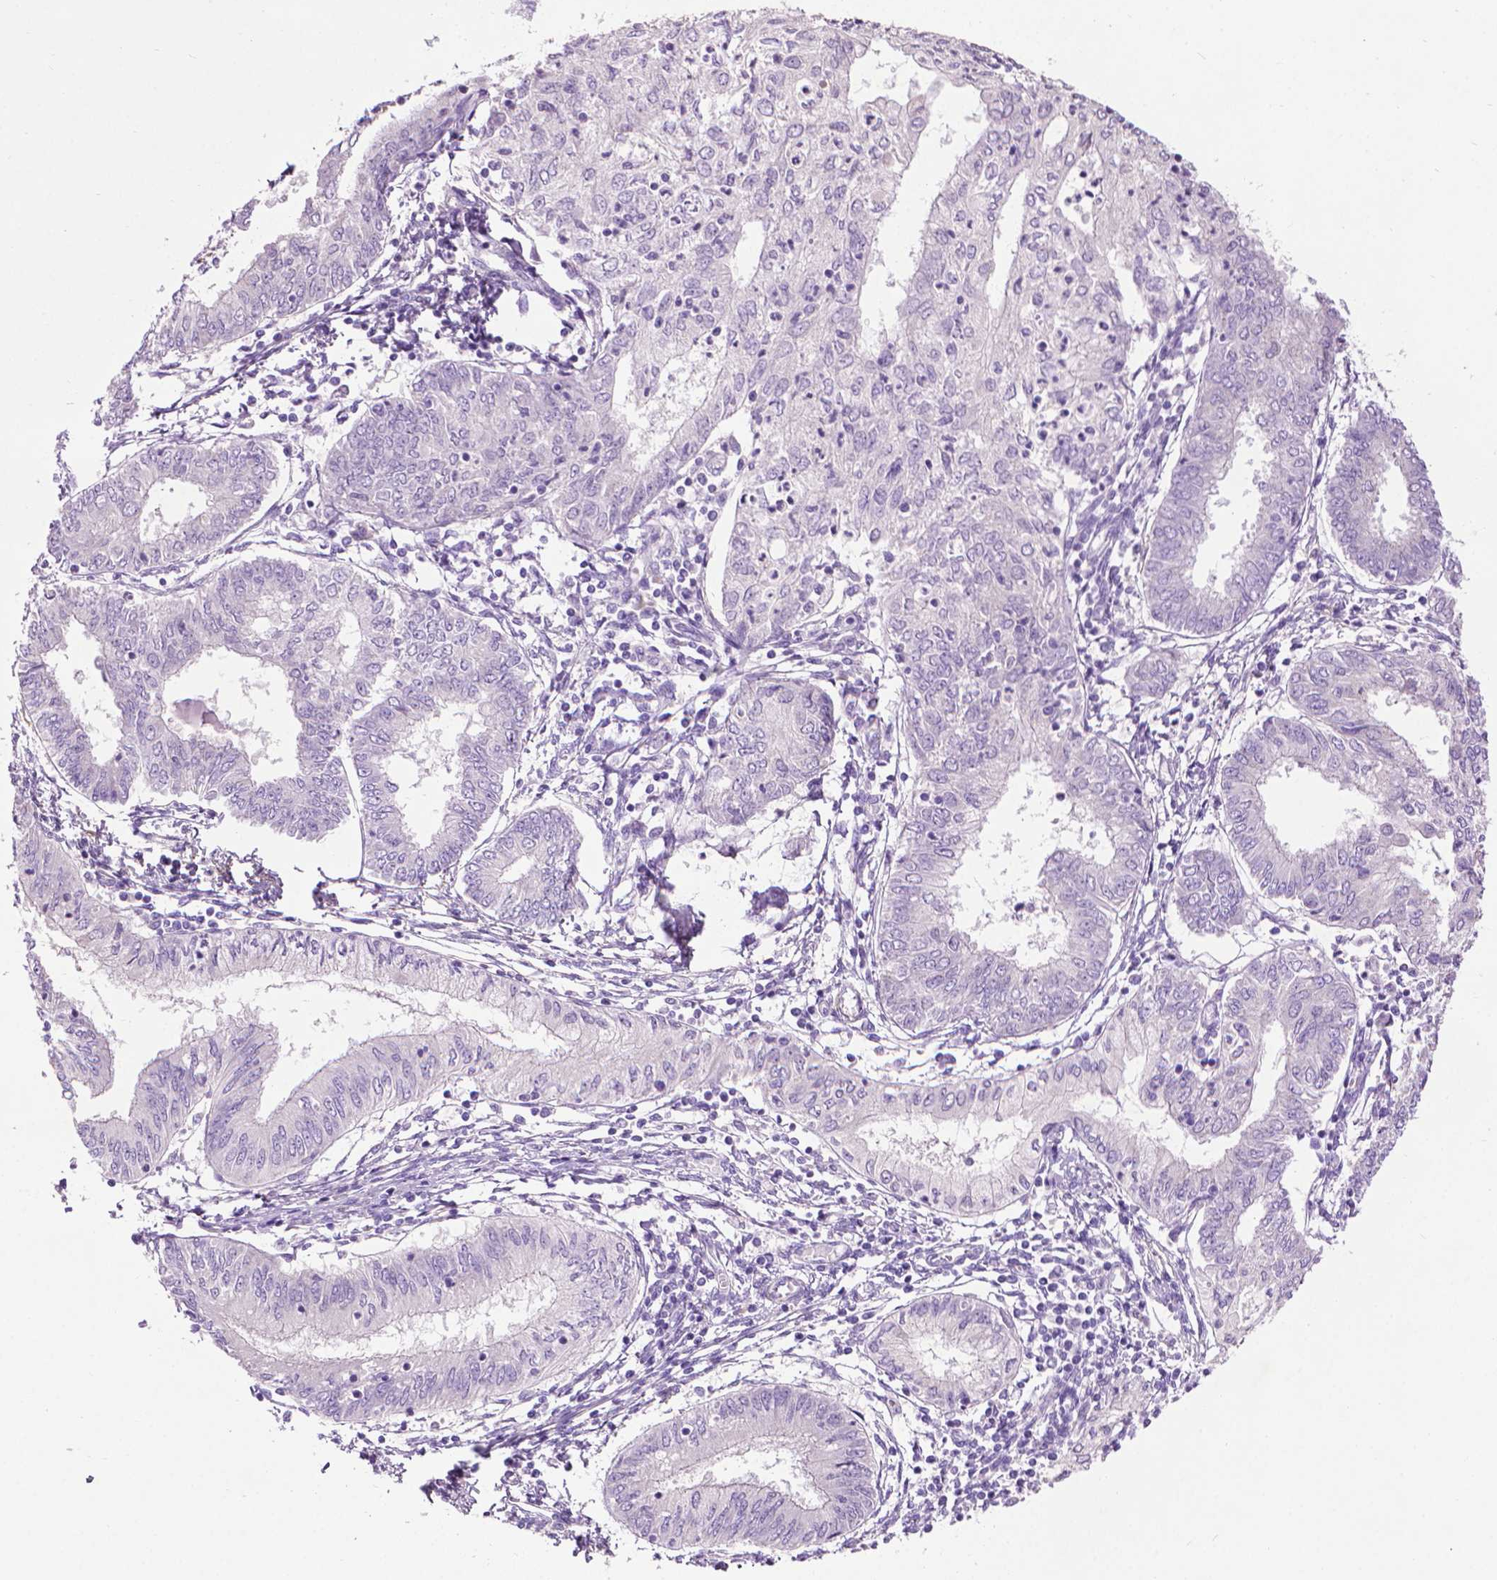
{"staining": {"intensity": "negative", "quantity": "none", "location": "none"}, "tissue": "endometrial cancer", "cell_type": "Tumor cells", "image_type": "cancer", "snomed": [{"axis": "morphology", "description": "Adenocarcinoma, NOS"}, {"axis": "topography", "description": "Endometrium"}], "caption": "Human endometrial cancer stained for a protein using IHC reveals no positivity in tumor cells.", "gene": "AQP10", "patient": {"sex": "female", "age": 68}}